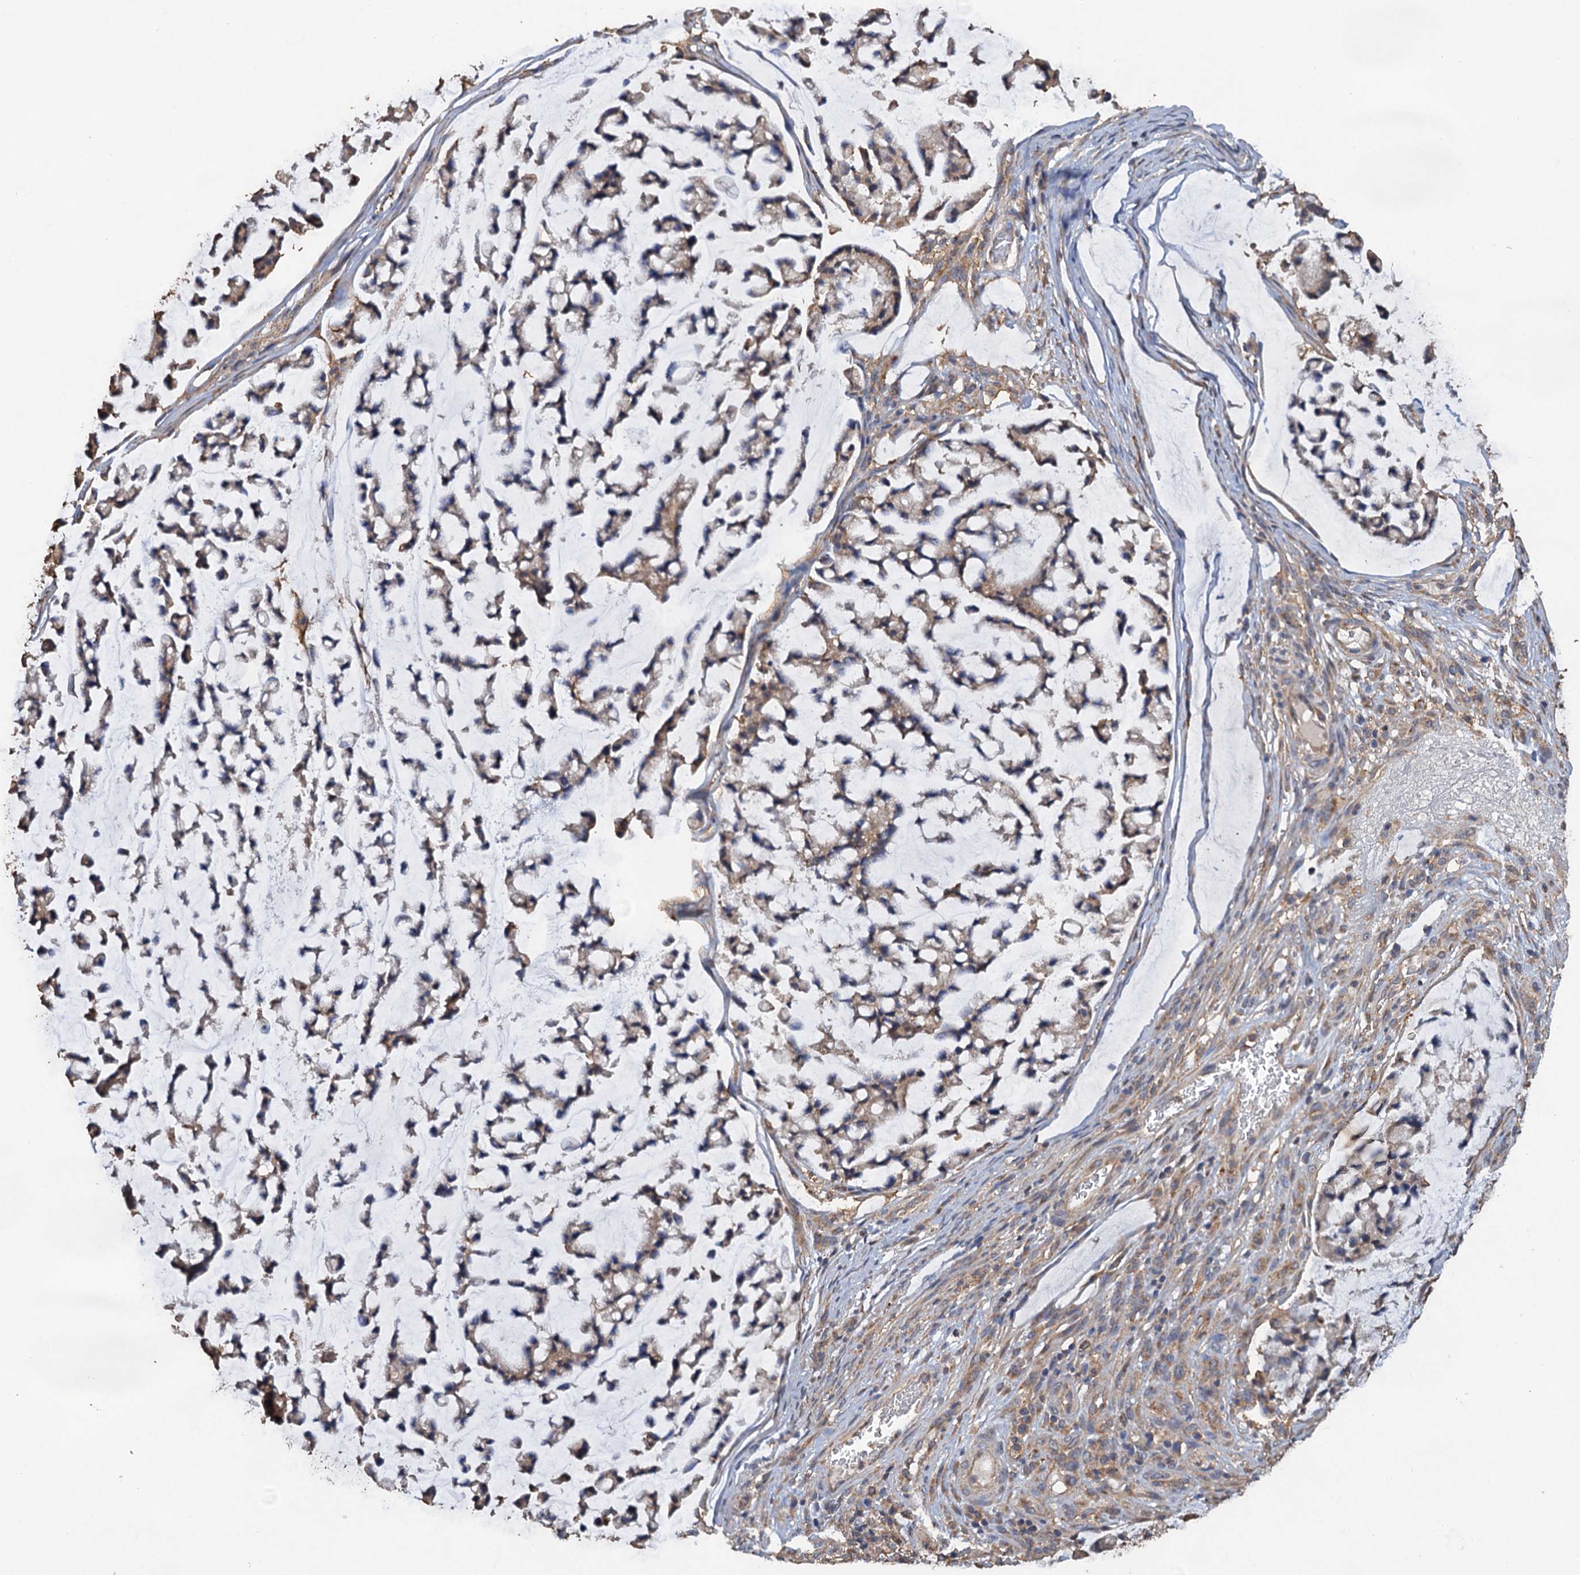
{"staining": {"intensity": "weak", "quantity": ">75%", "location": "cytoplasmic/membranous"}, "tissue": "stomach cancer", "cell_type": "Tumor cells", "image_type": "cancer", "snomed": [{"axis": "morphology", "description": "Adenocarcinoma, NOS"}, {"axis": "topography", "description": "Stomach, lower"}], "caption": "This is a micrograph of immunohistochemistry staining of stomach cancer, which shows weak staining in the cytoplasmic/membranous of tumor cells.", "gene": "SCUBE3", "patient": {"sex": "male", "age": 67}}